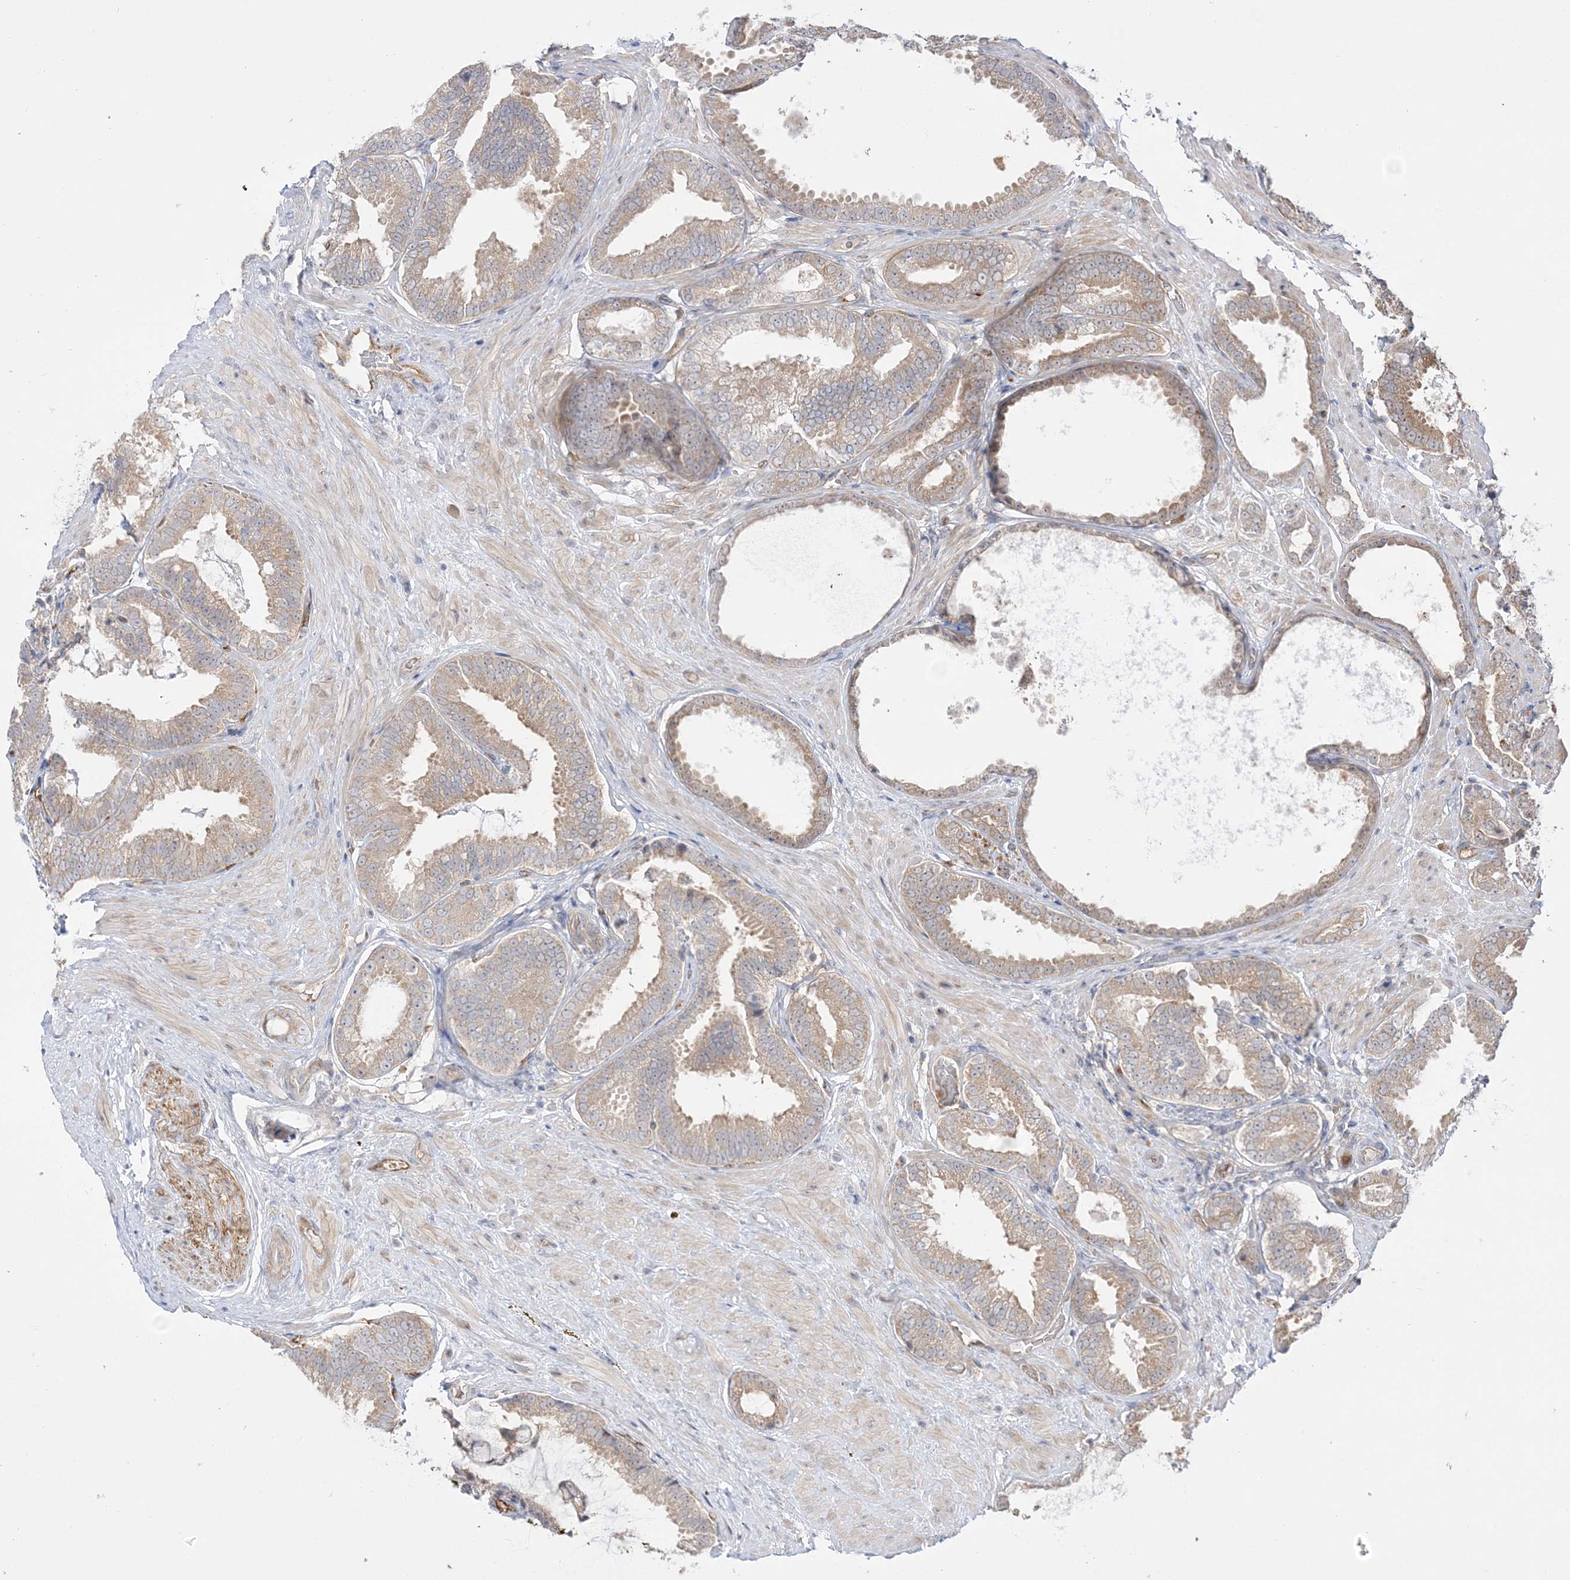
{"staining": {"intensity": "weak", "quantity": ">75%", "location": "cytoplasmic/membranous"}, "tissue": "prostate cancer", "cell_type": "Tumor cells", "image_type": "cancer", "snomed": [{"axis": "morphology", "description": "Normal tissue, NOS"}, {"axis": "morphology", "description": "Adenocarcinoma, Low grade"}, {"axis": "topography", "description": "Prostate"}, {"axis": "topography", "description": "Peripheral nerve tissue"}], "caption": "High-magnification brightfield microscopy of adenocarcinoma (low-grade) (prostate) stained with DAB (brown) and counterstained with hematoxylin (blue). tumor cells exhibit weak cytoplasmic/membranous expression is seen in approximately>75% of cells.", "gene": "FARSB", "patient": {"sex": "male", "age": 71}}